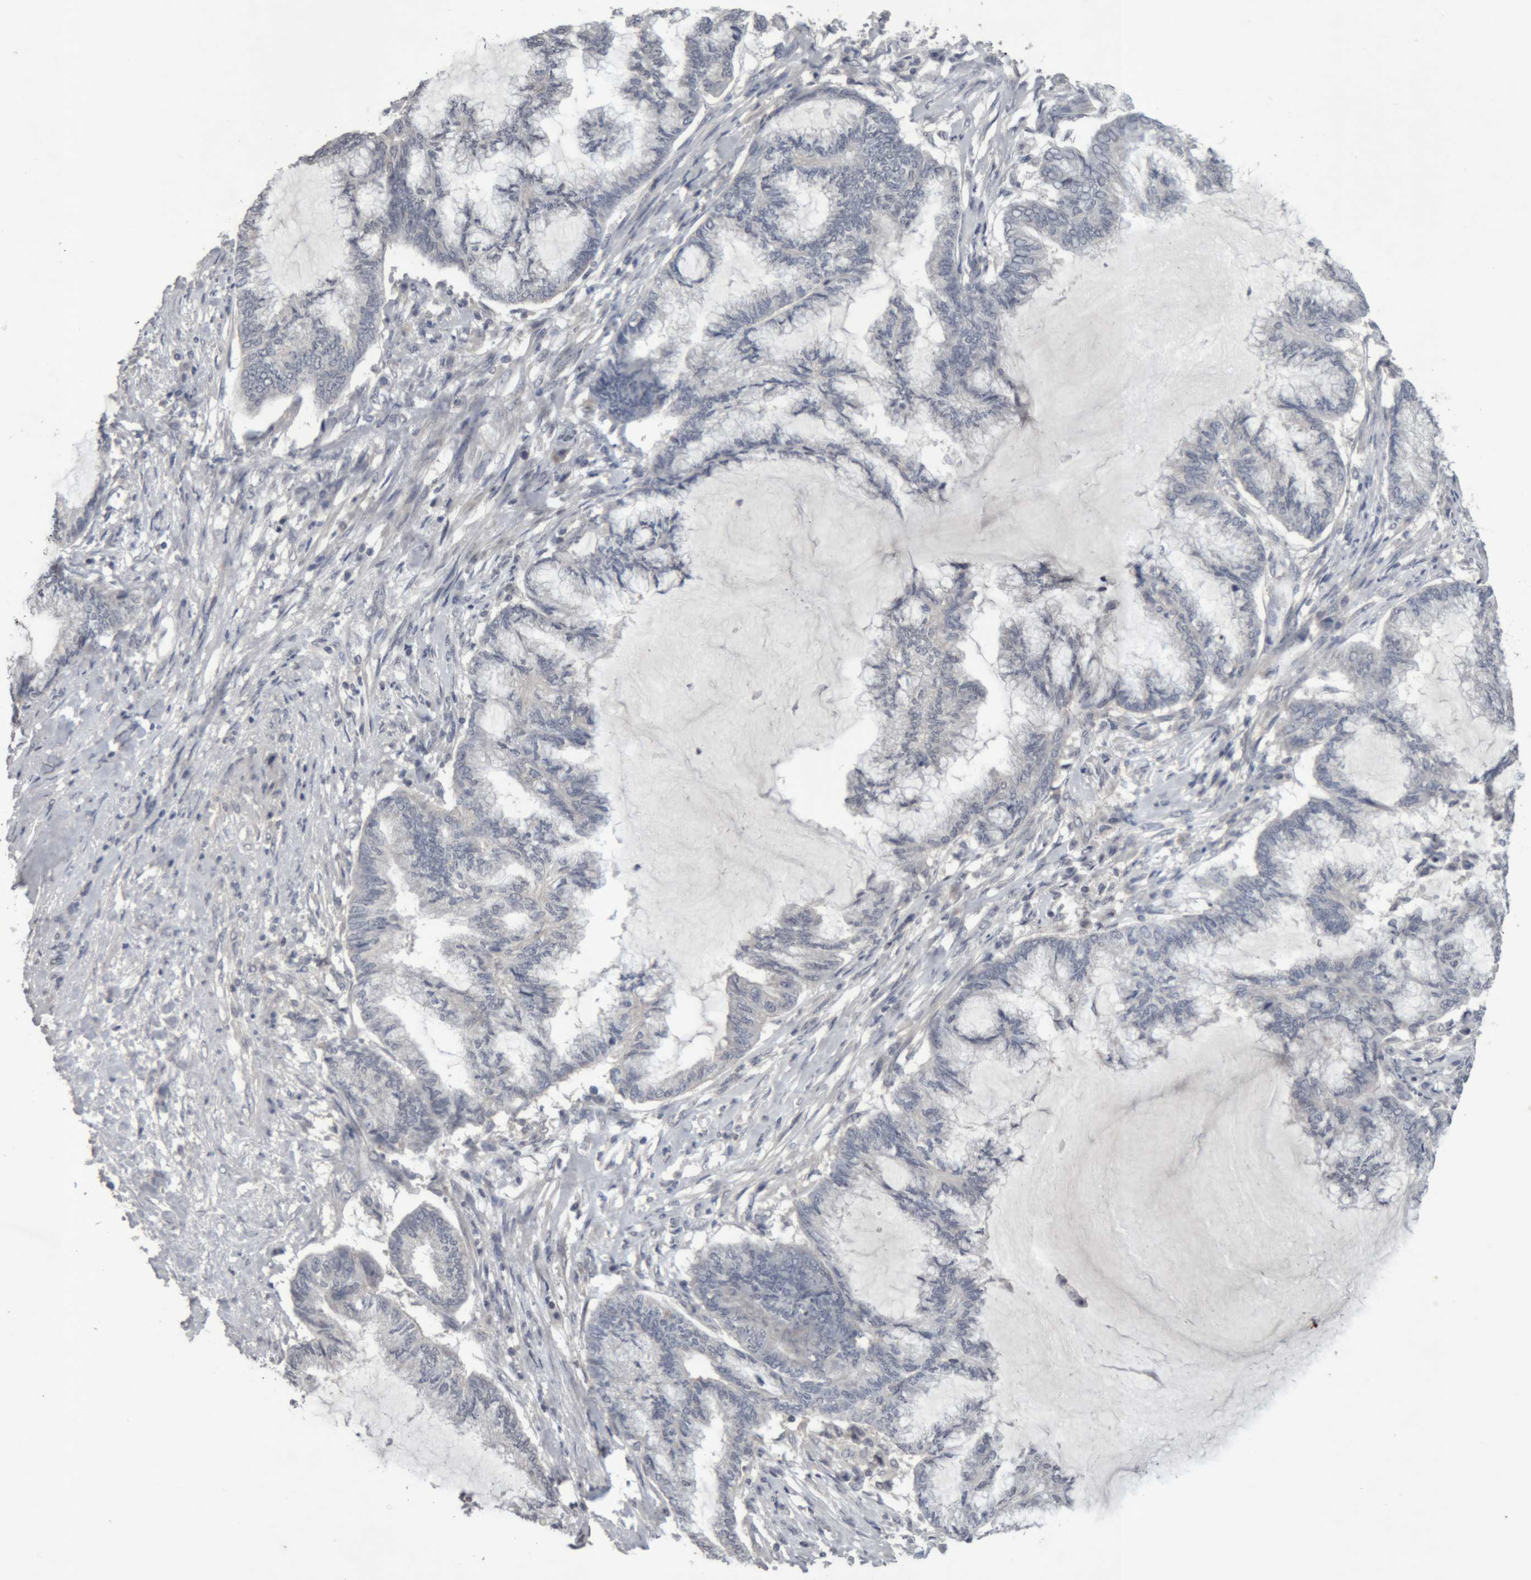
{"staining": {"intensity": "negative", "quantity": "none", "location": "none"}, "tissue": "endometrial cancer", "cell_type": "Tumor cells", "image_type": "cancer", "snomed": [{"axis": "morphology", "description": "Adenocarcinoma, NOS"}, {"axis": "topography", "description": "Endometrium"}], "caption": "This is an IHC photomicrograph of human endometrial adenocarcinoma. There is no staining in tumor cells.", "gene": "NFATC2", "patient": {"sex": "female", "age": 86}}